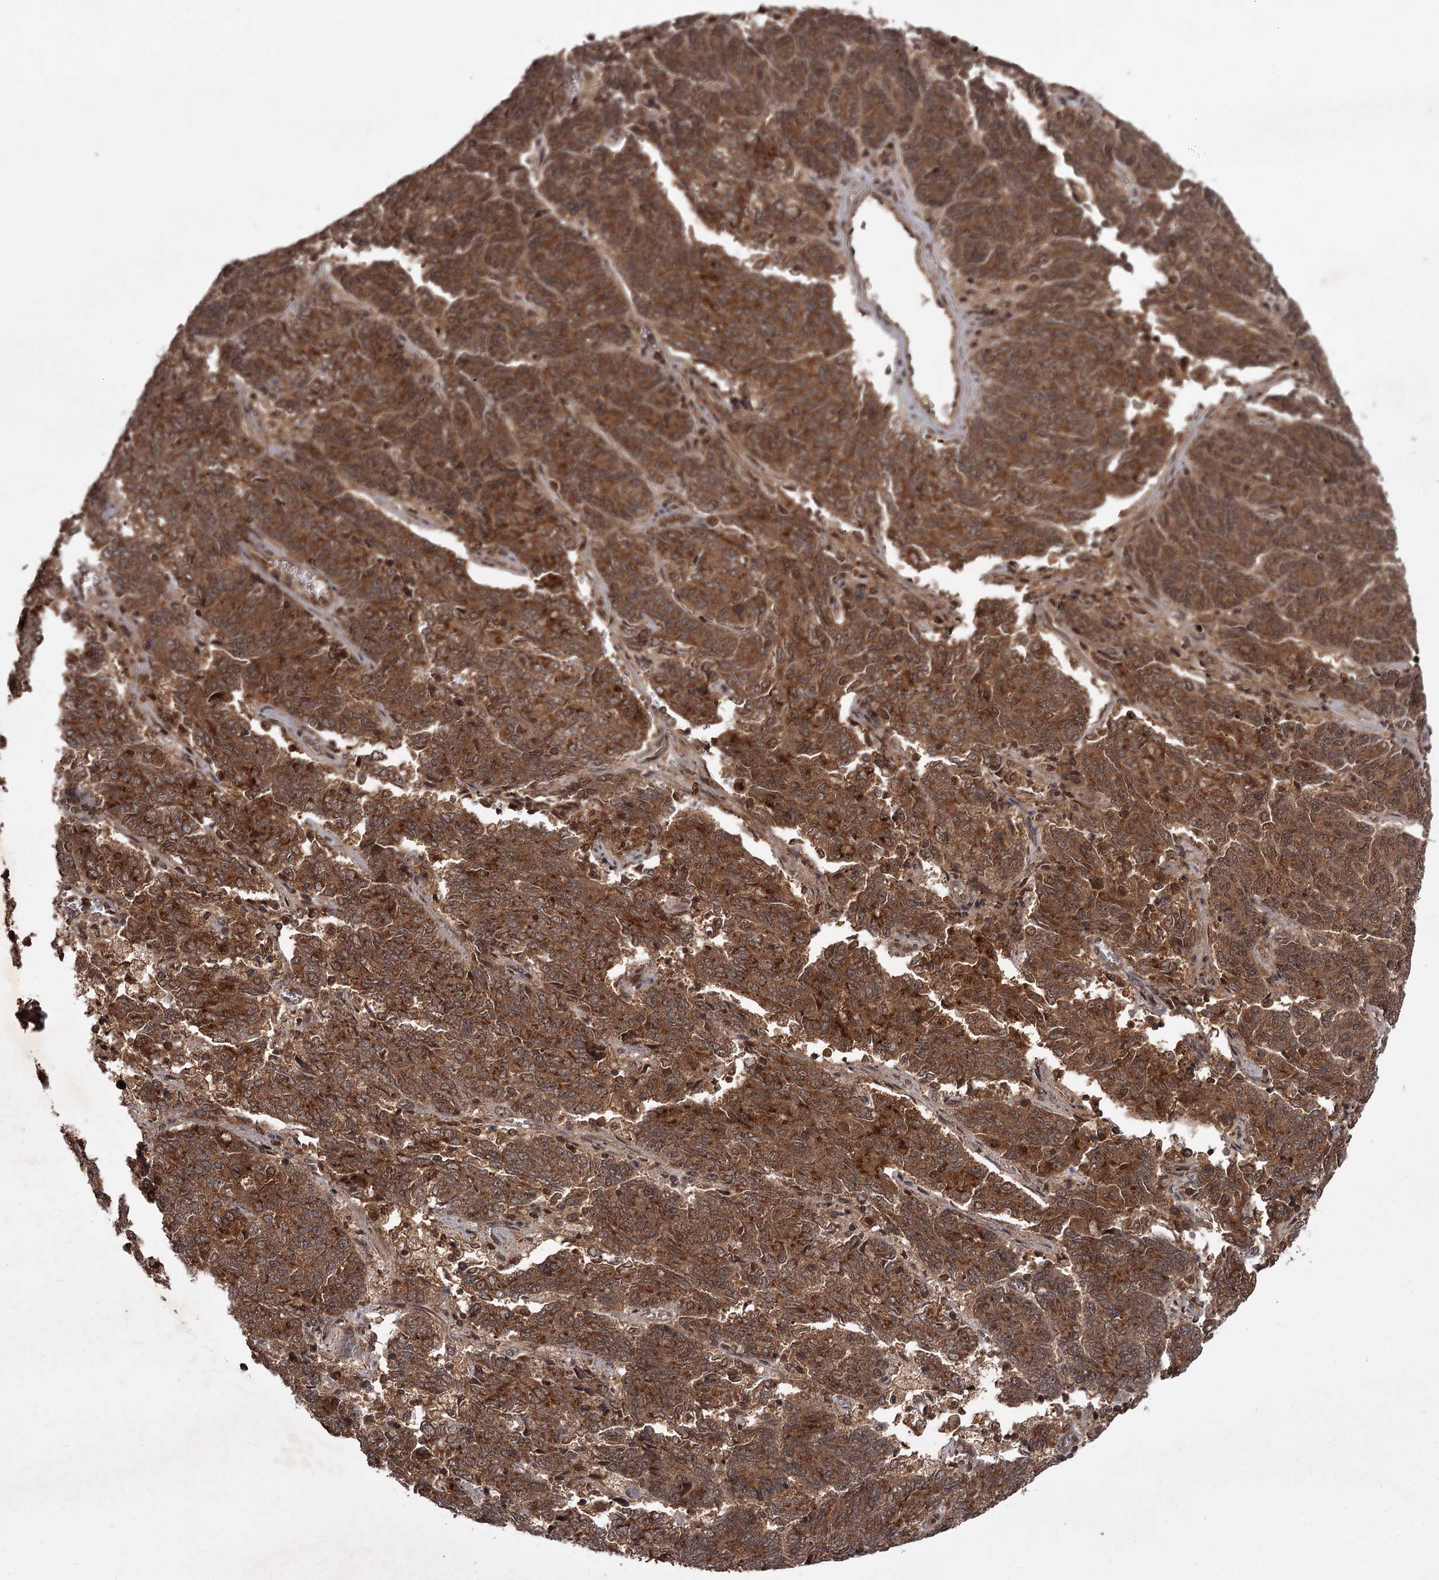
{"staining": {"intensity": "strong", "quantity": ">75%", "location": "cytoplasmic/membranous"}, "tissue": "endometrial cancer", "cell_type": "Tumor cells", "image_type": "cancer", "snomed": [{"axis": "morphology", "description": "Adenocarcinoma, NOS"}, {"axis": "topography", "description": "Endometrium"}], "caption": "IHC of human endometrial cancer (adenocarcinoma) reveals high levels of strong cytoplasmic/membranous expression in about >75% of tumor cells. The staining was performed using DAB (3,3'-diaminobenzidine), with brown indicating positive protein expression. Nuclei are stained blue with hematoxylin.", "gene": "TBC1D23", "patient": {"sex": "female", "age": 80}}